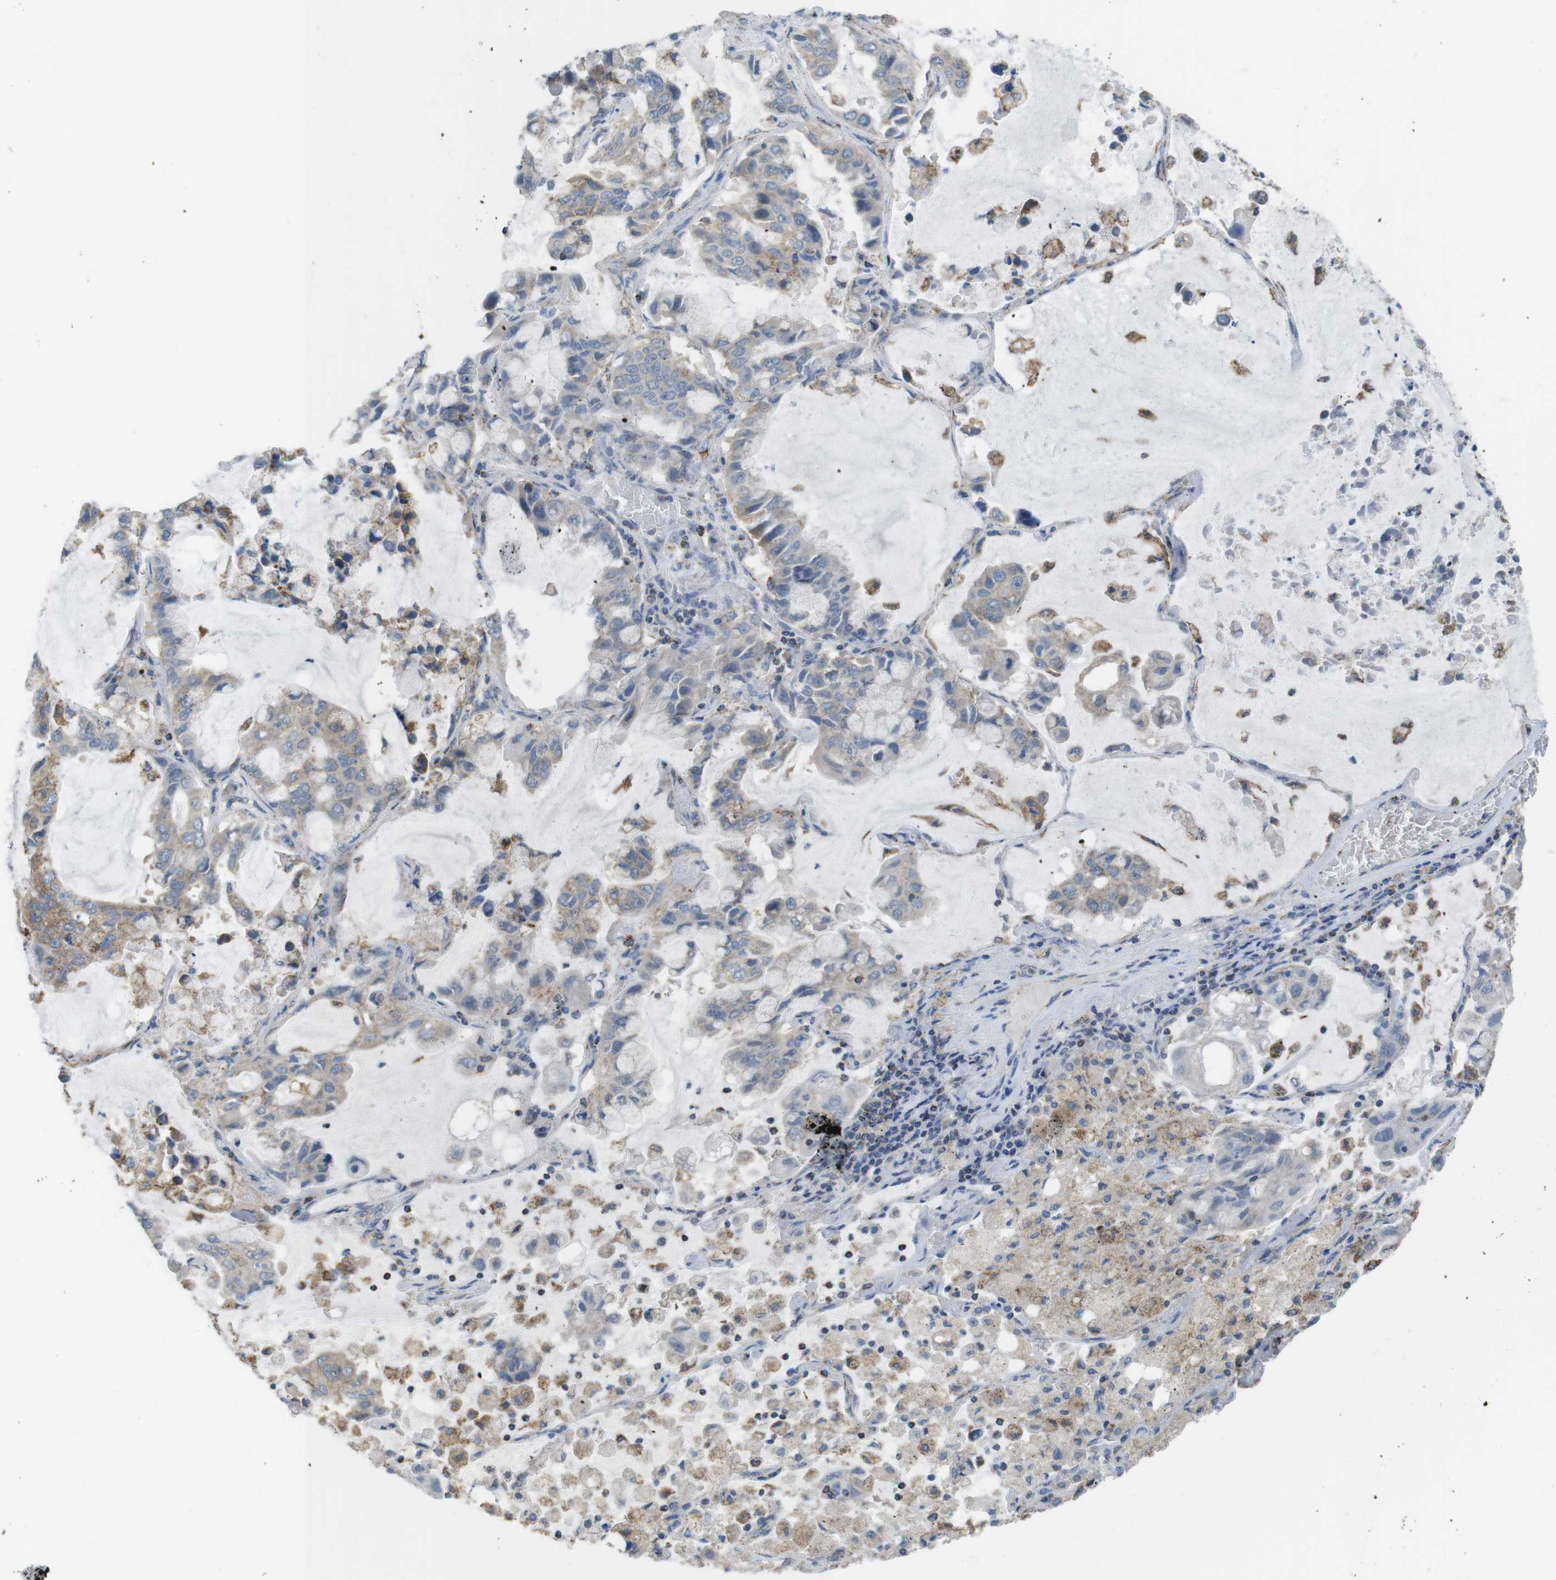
{"staining": {"intensity": "weak", "quantity": "25%-75%", "location": "cytoplasmic/membranous"}, "tissue": "lung cancer", "cell_type": "Tumor cells", "image_type": "cancer", "snomed": [{"axis": "morphology", "description": "Adenocarcinoma, NOS"}, {"axis": "topography", "description": "Lung"}], "caption": "Human lung cancer (adenocarcinoma) stained for a protein (brown) shows weak cytoplasmic/membranous positive expression in about 25%-75% of tumor cells.", "gene": "GRIK2", "patient": {"sex": "male", "age": 64}}